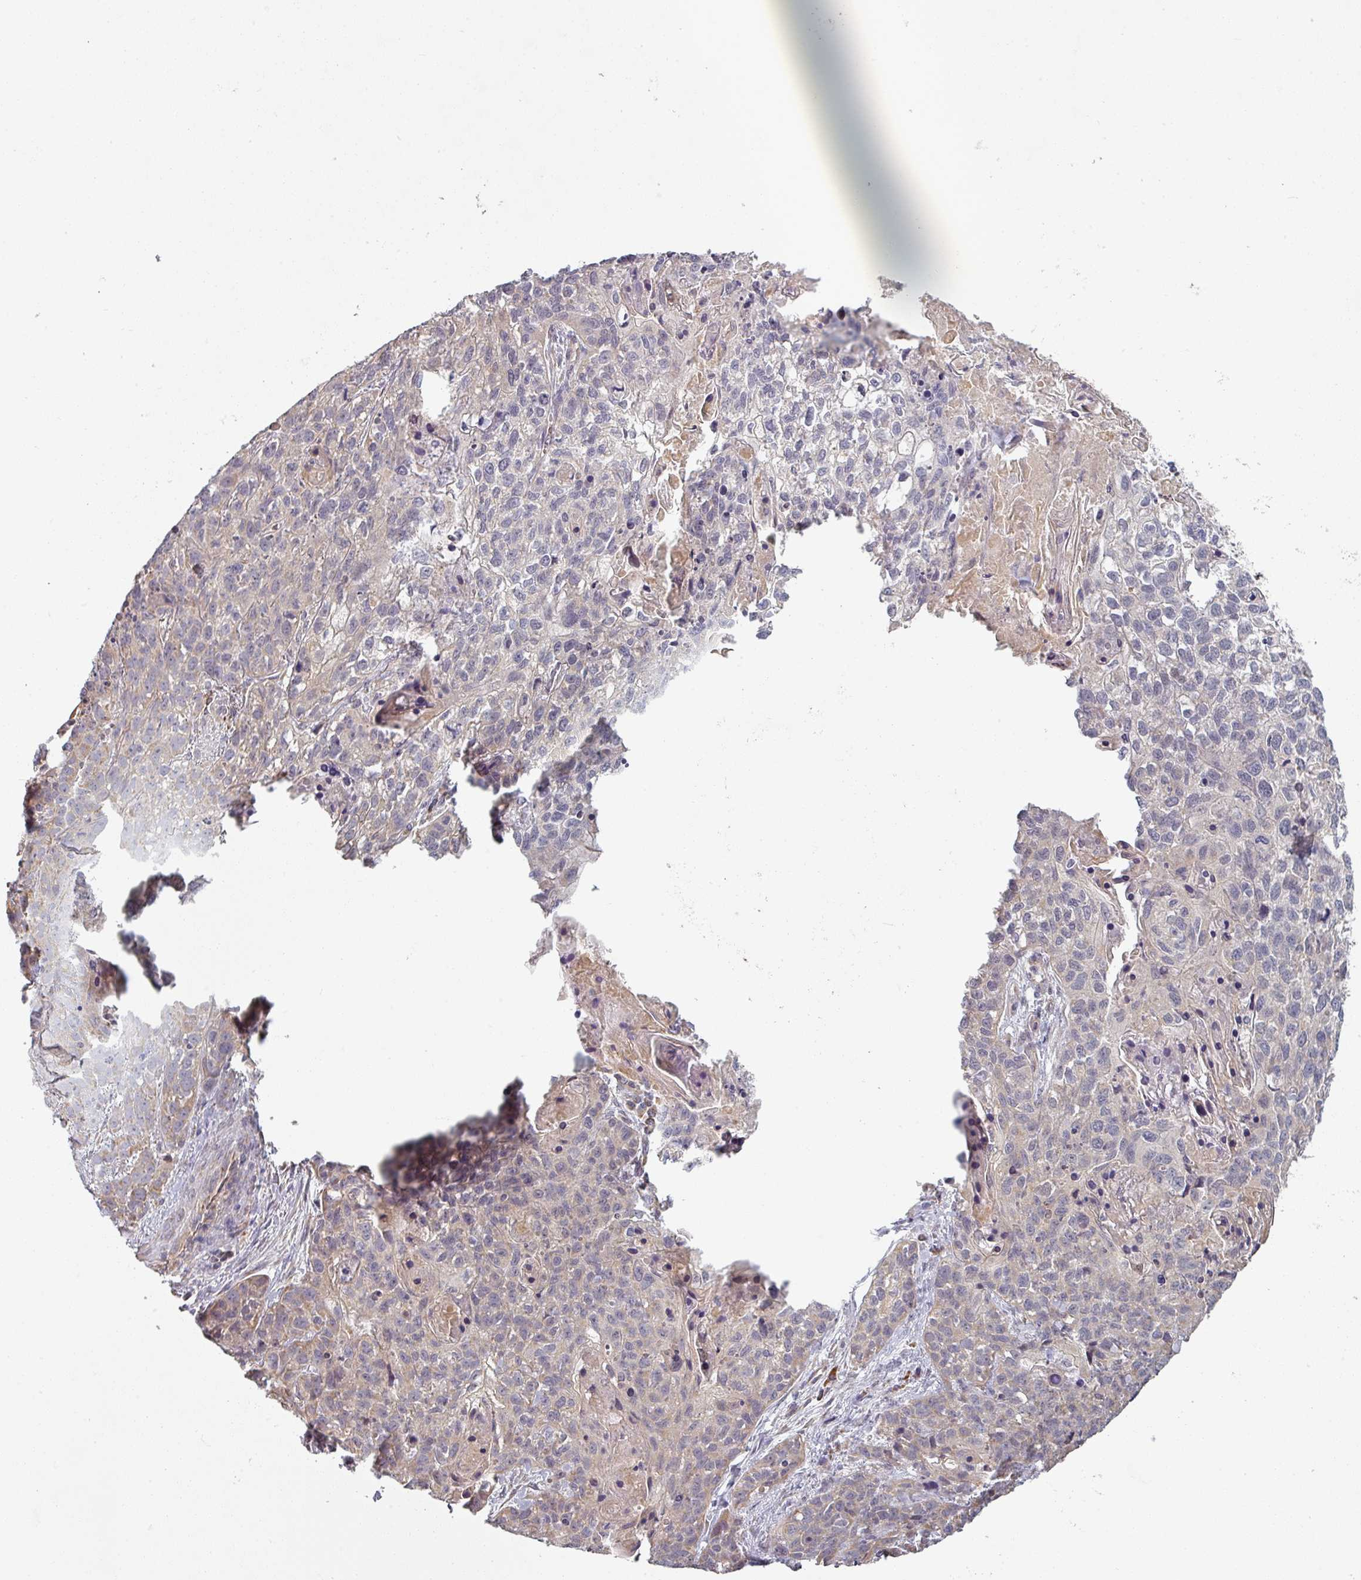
{"staining": {"intensity": "negative", "quantity": "none", "location": "none"}, "tissue": "lung cancer", "cell_type": "Tumor cells", "image_type": "cancer", "snomed": [{"axis": "morphology", "description": "Squamous cell carcinoma, NOS"}, {"axis": "topography", "description": "Lung"}], "caption": "Micrograph shows no protein staining in tumor cells of lung squamous cell carcinoma tissue.", "gene": "PLEKHJ1", "patient": {"sex": "male", "age": 74}}